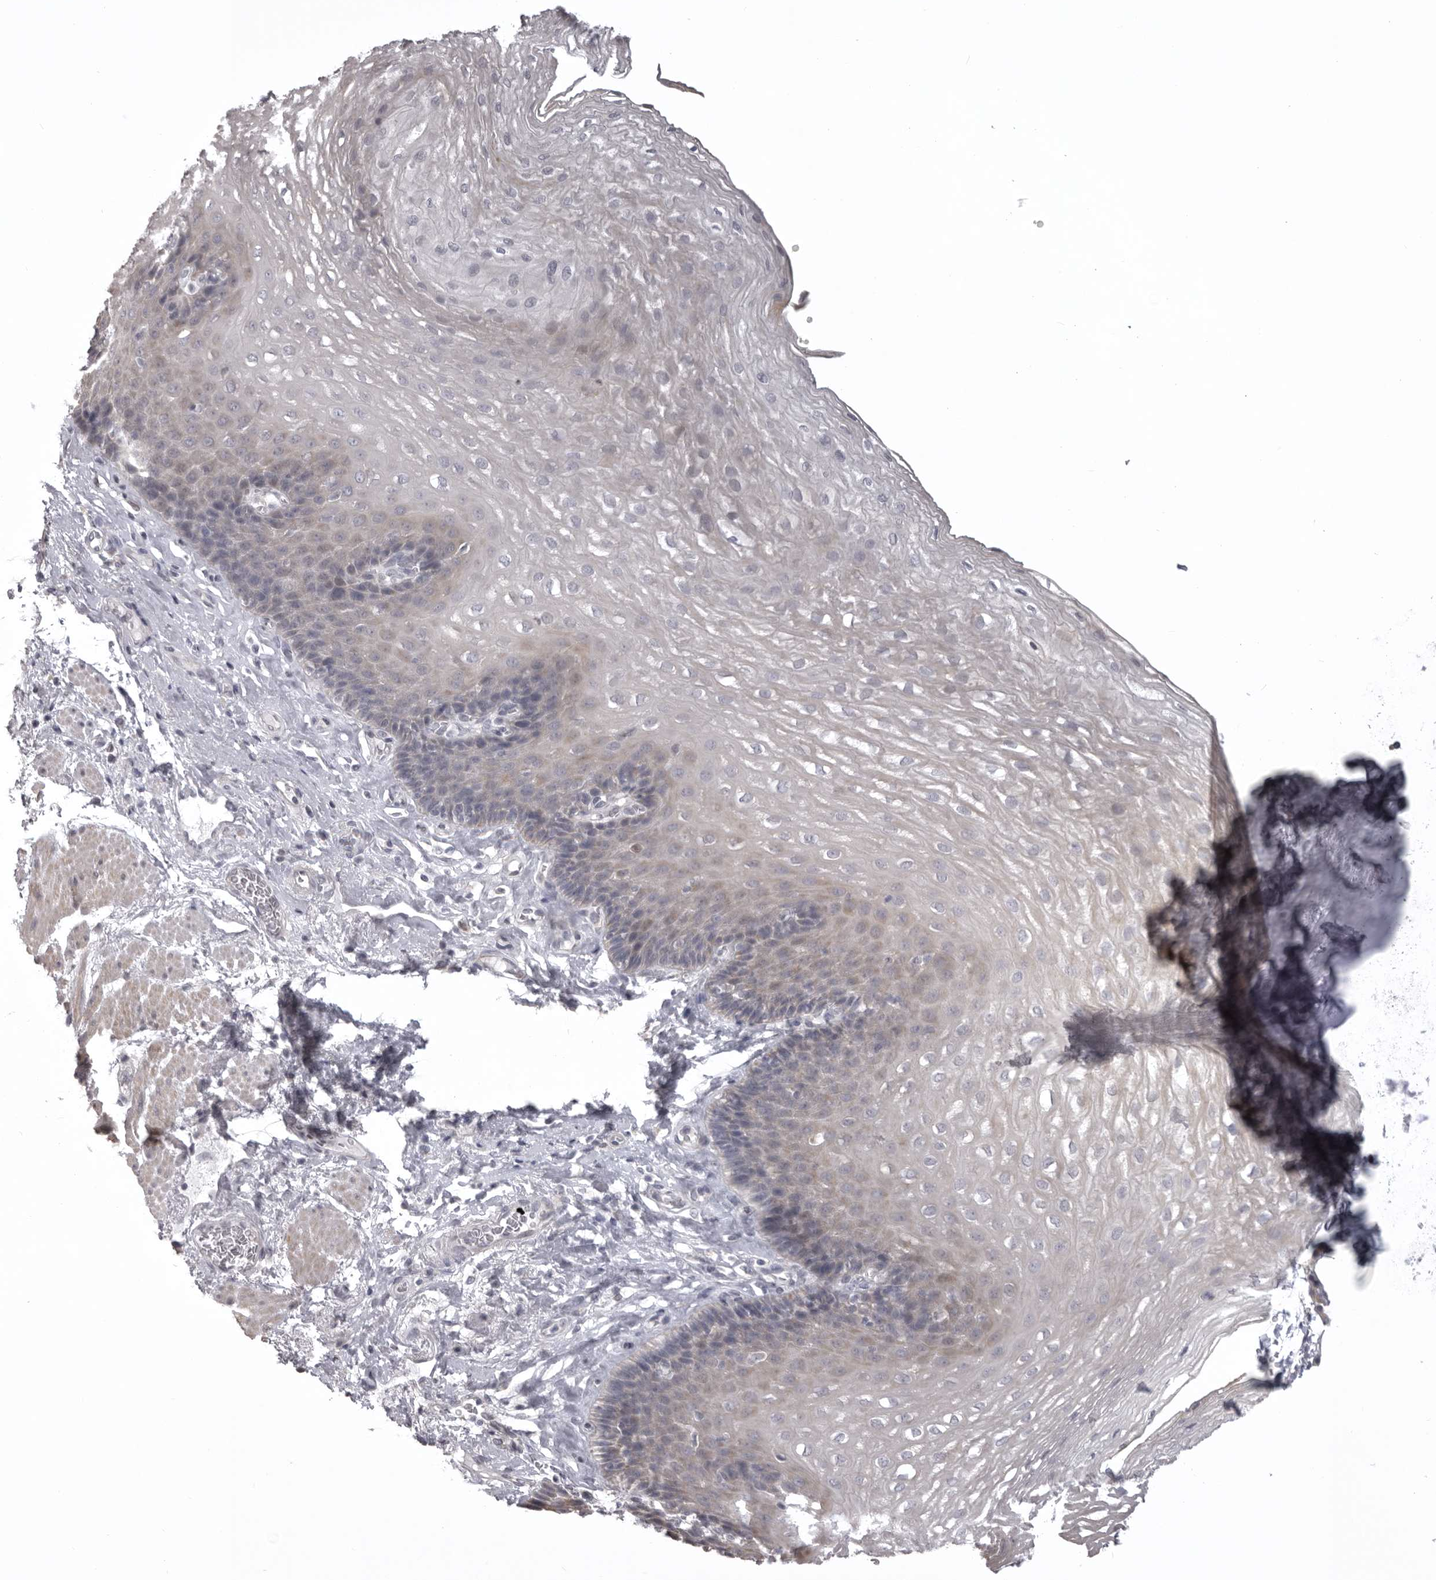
{"staining": {"intensity": "negative", "quantity": "none", "location": "none"}, "tissue": "esophagus", "cell_type": "Squamous epithelial cells", "image_type": "normal", "snomed": [{"axis": "morphology", "description": "Normal tissue, NOS"}, {"axis": "topography", "description": "Esophagus"}], "caption": "This is an immunohistochemistry (IHC) micrograph of normal esophagus. There is no staining in squamous epithelial cells.", "gene": "NCEH1", "patient": {"sex": "female", "age": 66}}